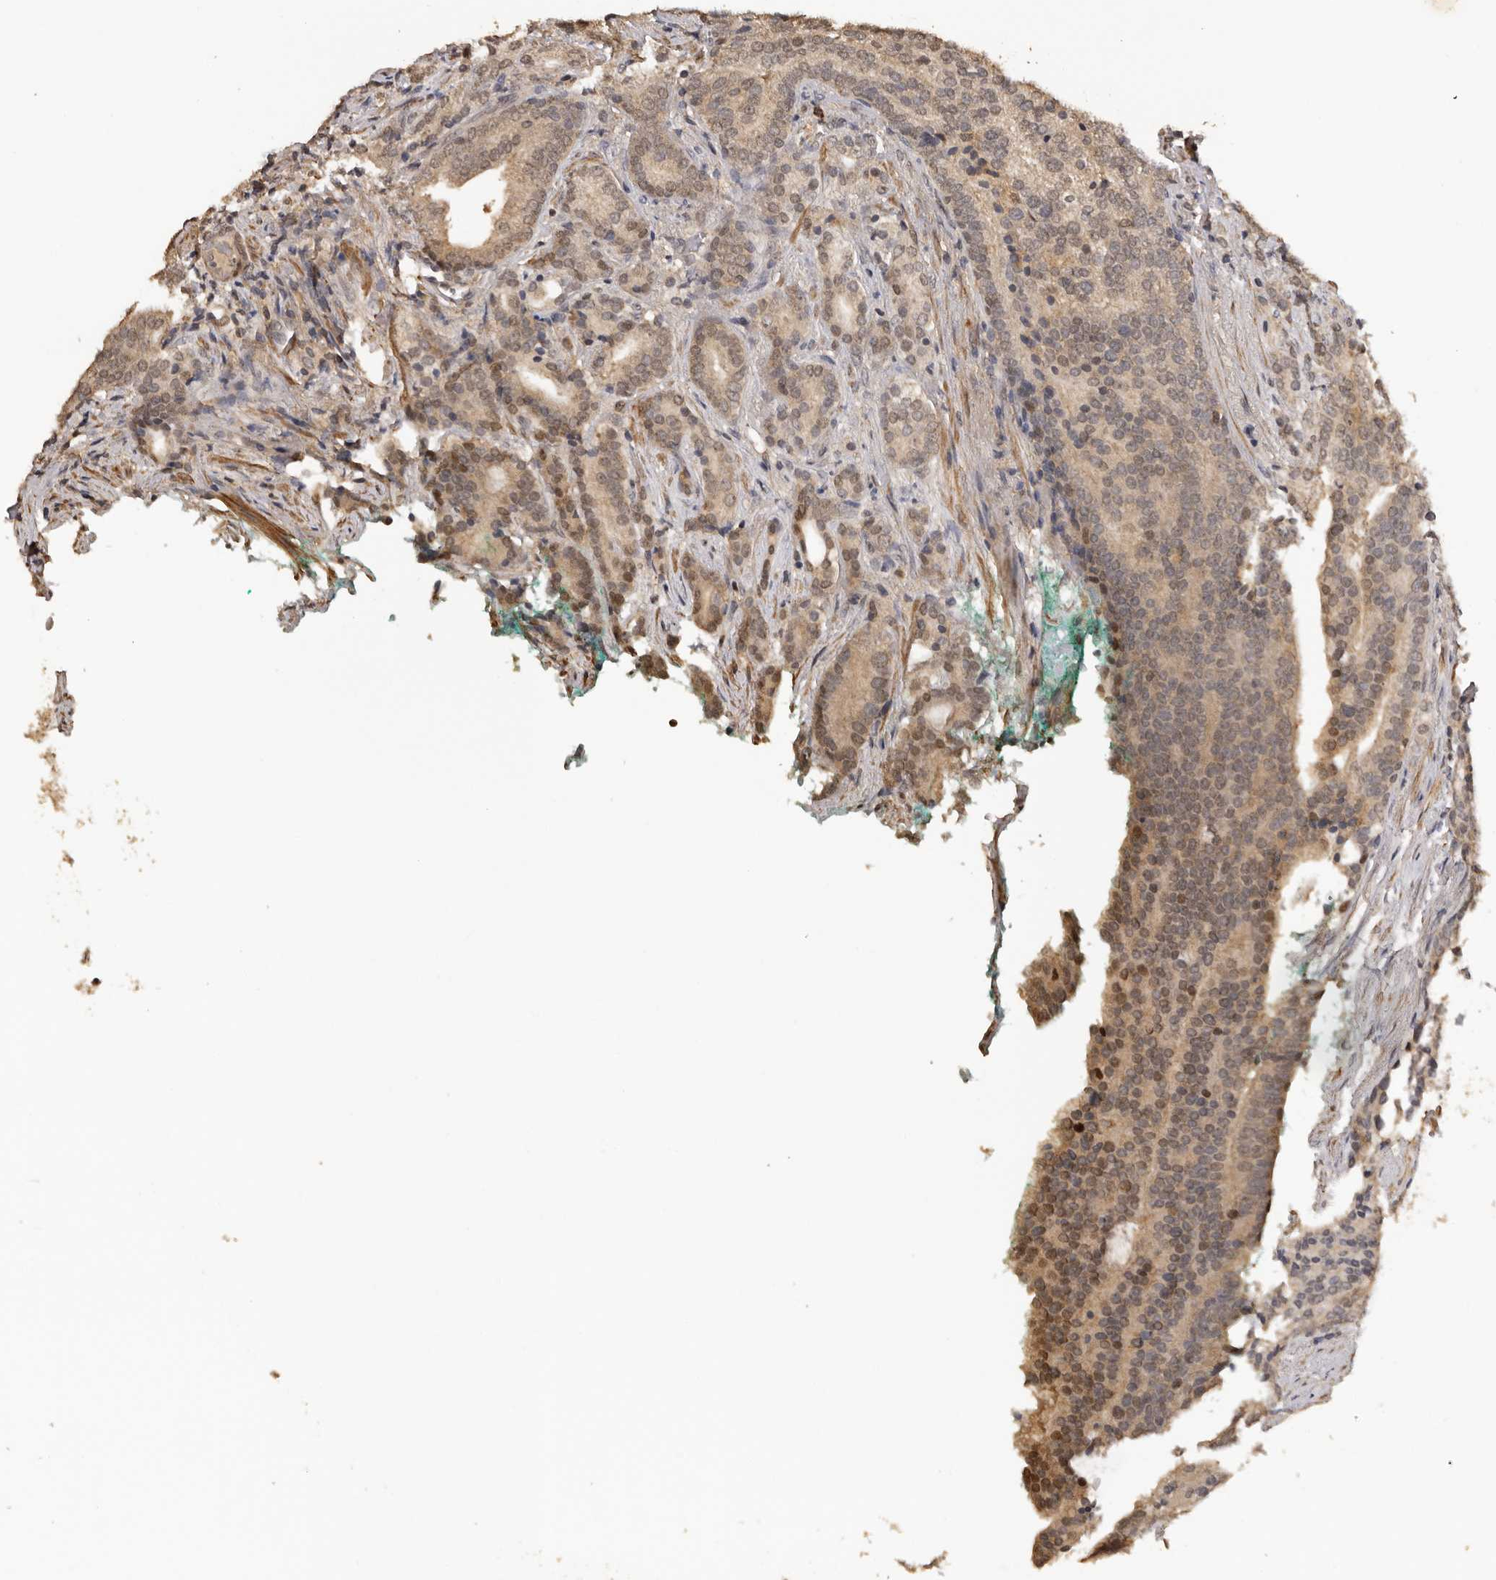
{"staining": {"intensity": "weak", "quantity": "25%-75%", "location": "cytoplasmic/membranous,nuclear"}, "tissue": "prostate cancer", "cell_type": "Tumor cells", "image_type": "cancer", "snomed": [{"axis": "morphology", "description": "Adenocarcinoma, High grade"}, {"axis": "topography", "description": "Prostate"}], "caption": "The micrograph displays staining of prostate cancer (adenocarcinoma (high-grade)), revealing weak cytoplasmic/membranous and nuclear protein positivity (brown color) within tumor cells. (brown staining indicates protein expression, while blue staining denotes nuclei).", "gene": "KIF2B", "patient": {"sex": "male", "age": 57}}